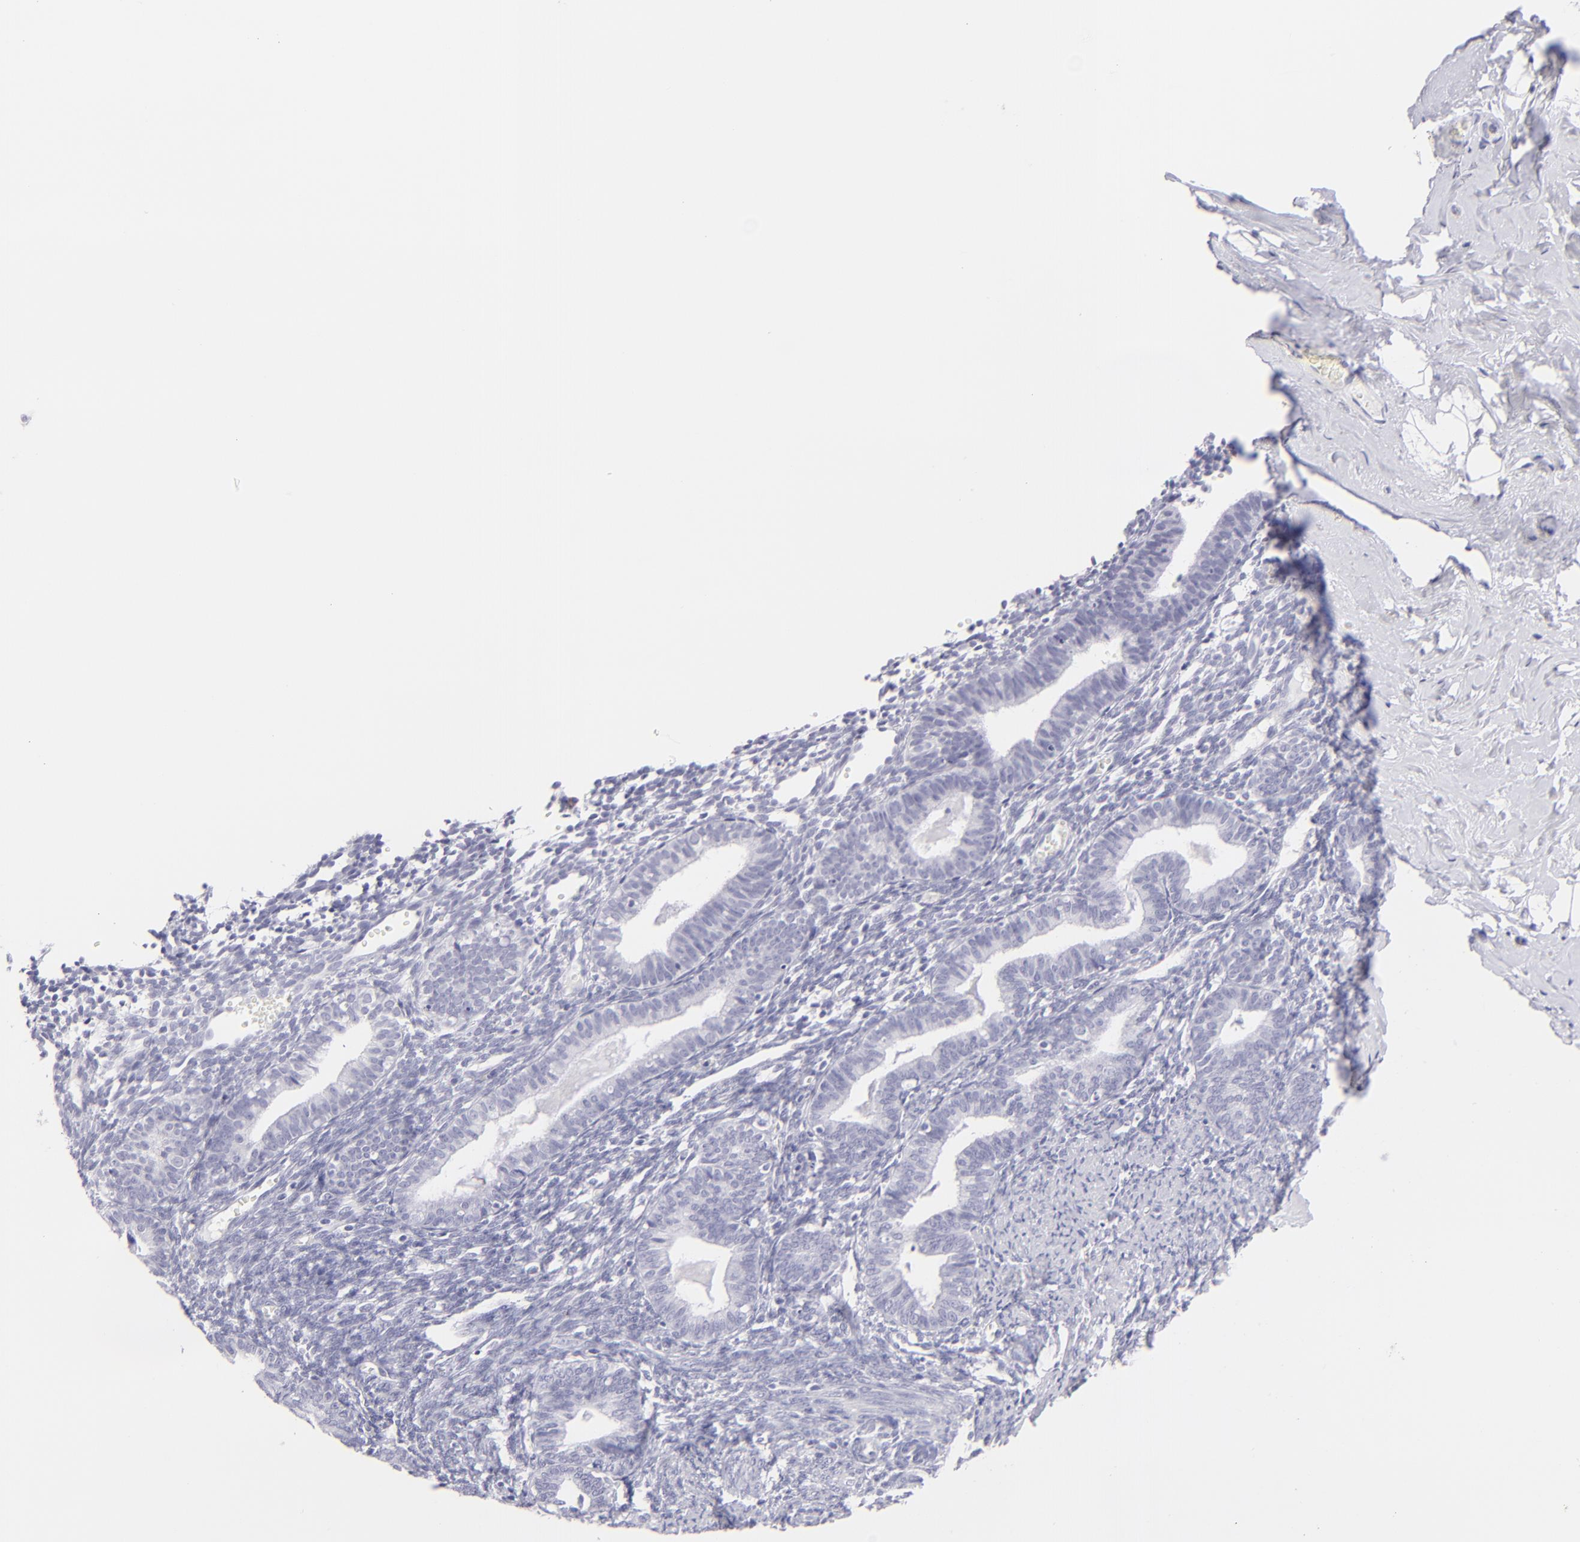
{"staining": {"intensity": "negative", "quantity": "none", "location": "none"}, "tissue": "endometrium", "cell_type": "Cells in endometrial stroma", "image_type": "normal", "snomed": [{"axis": "morphology", "description": "Normal tissue, NOS"}, {"axis": "topography", "description": "Endometrium"}], "caption": "The photomicrograph demonstrates no staining of cells in endometrial stroma in unremarkable endometrium.", "gene": "FCER2", "patient": {"sex": "female", "age": 61}}